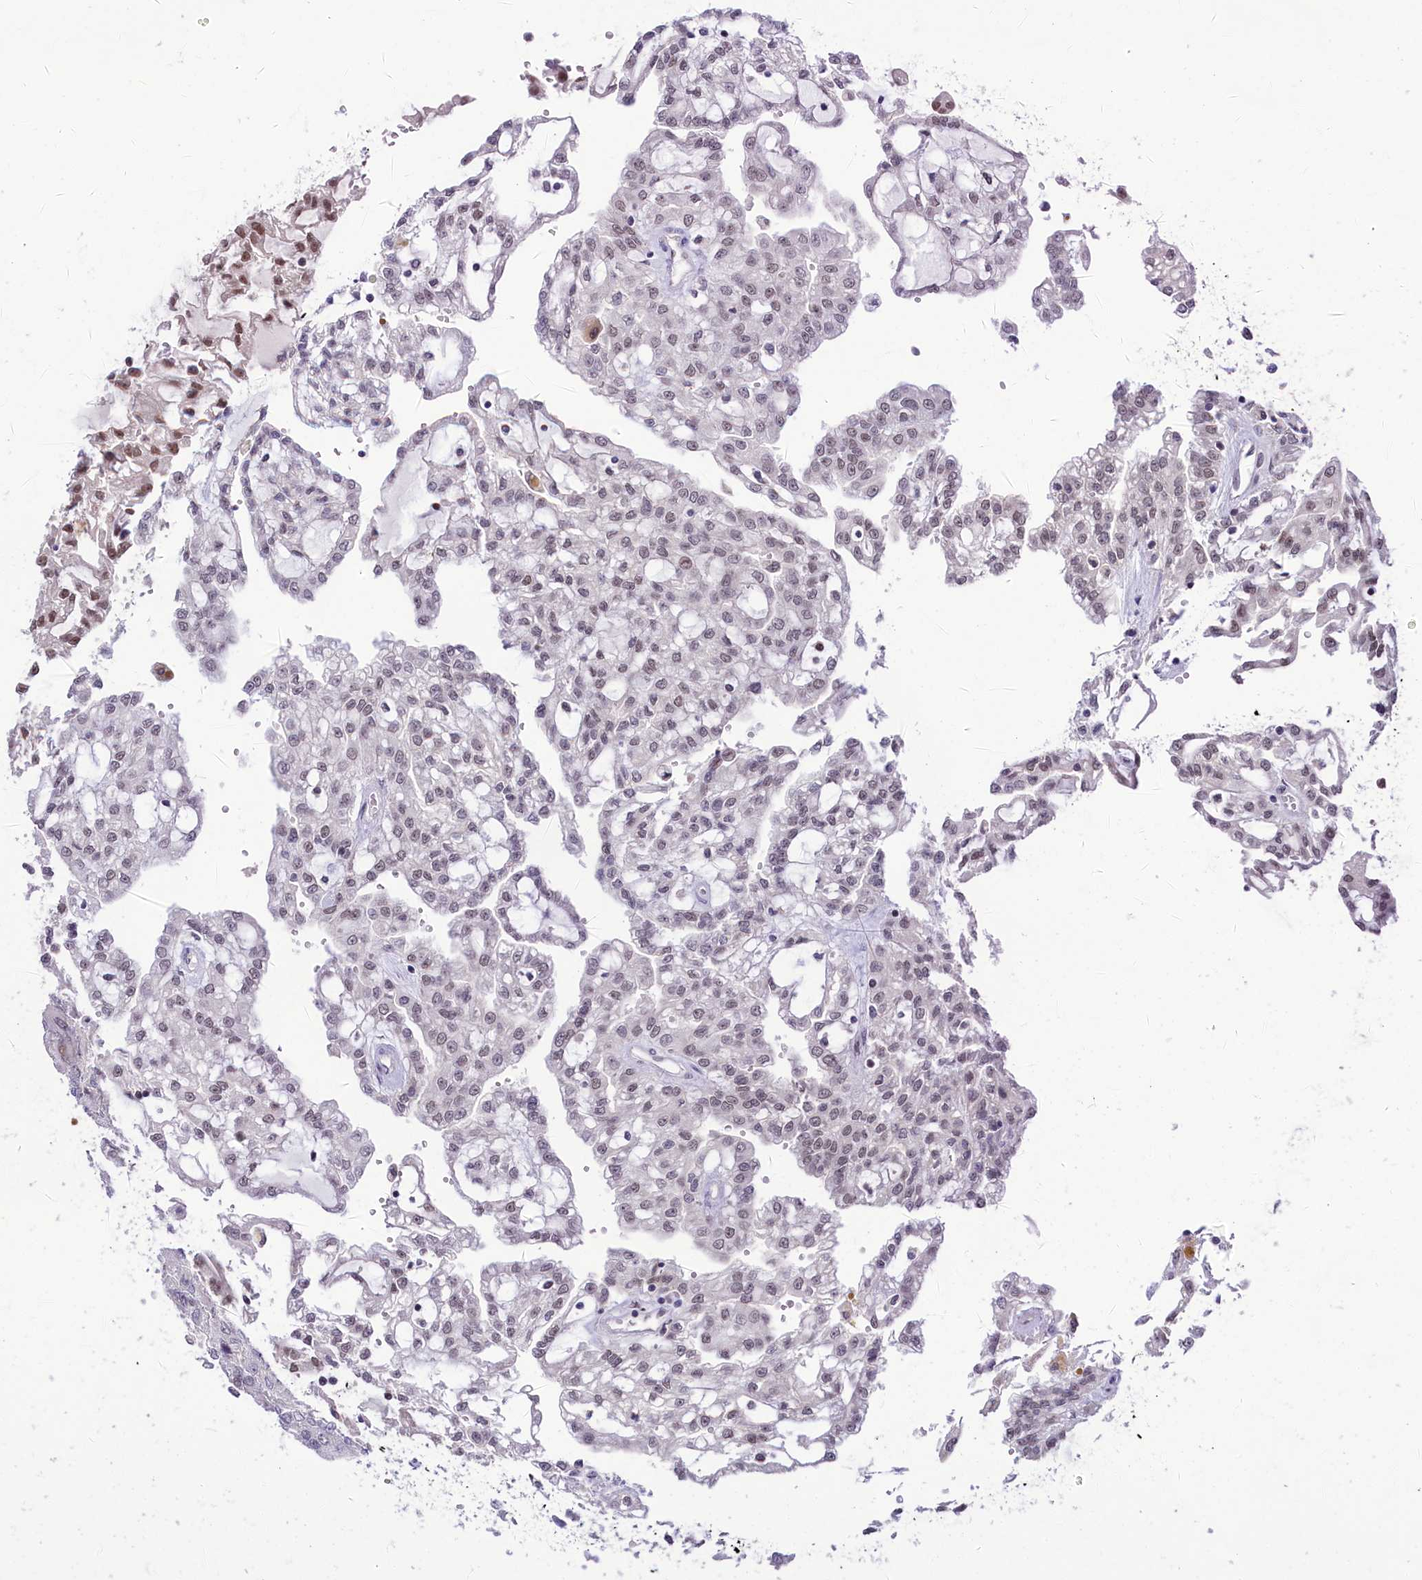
{"staining": {"intensity": "moderate", "quantity": "25%-75%", "location": "nuclear"}, "tissue": "renal cancer", "cell_type": "Tumor cells", "image_type": "cancer", "snomed": [{"axis": "morphology", "description": "Adenocarcinoma, NOS"}, {"axis": "topography", "description": "Kidney"}], "caption": "This photomicrograph reveals IHC staining of human renal adenocarcinoma, with medium moderate nuclear staining in about 25%-75% of tumor cells.", "gene": "SCAF11", "patient": {"sex": "male", "age": 63}}